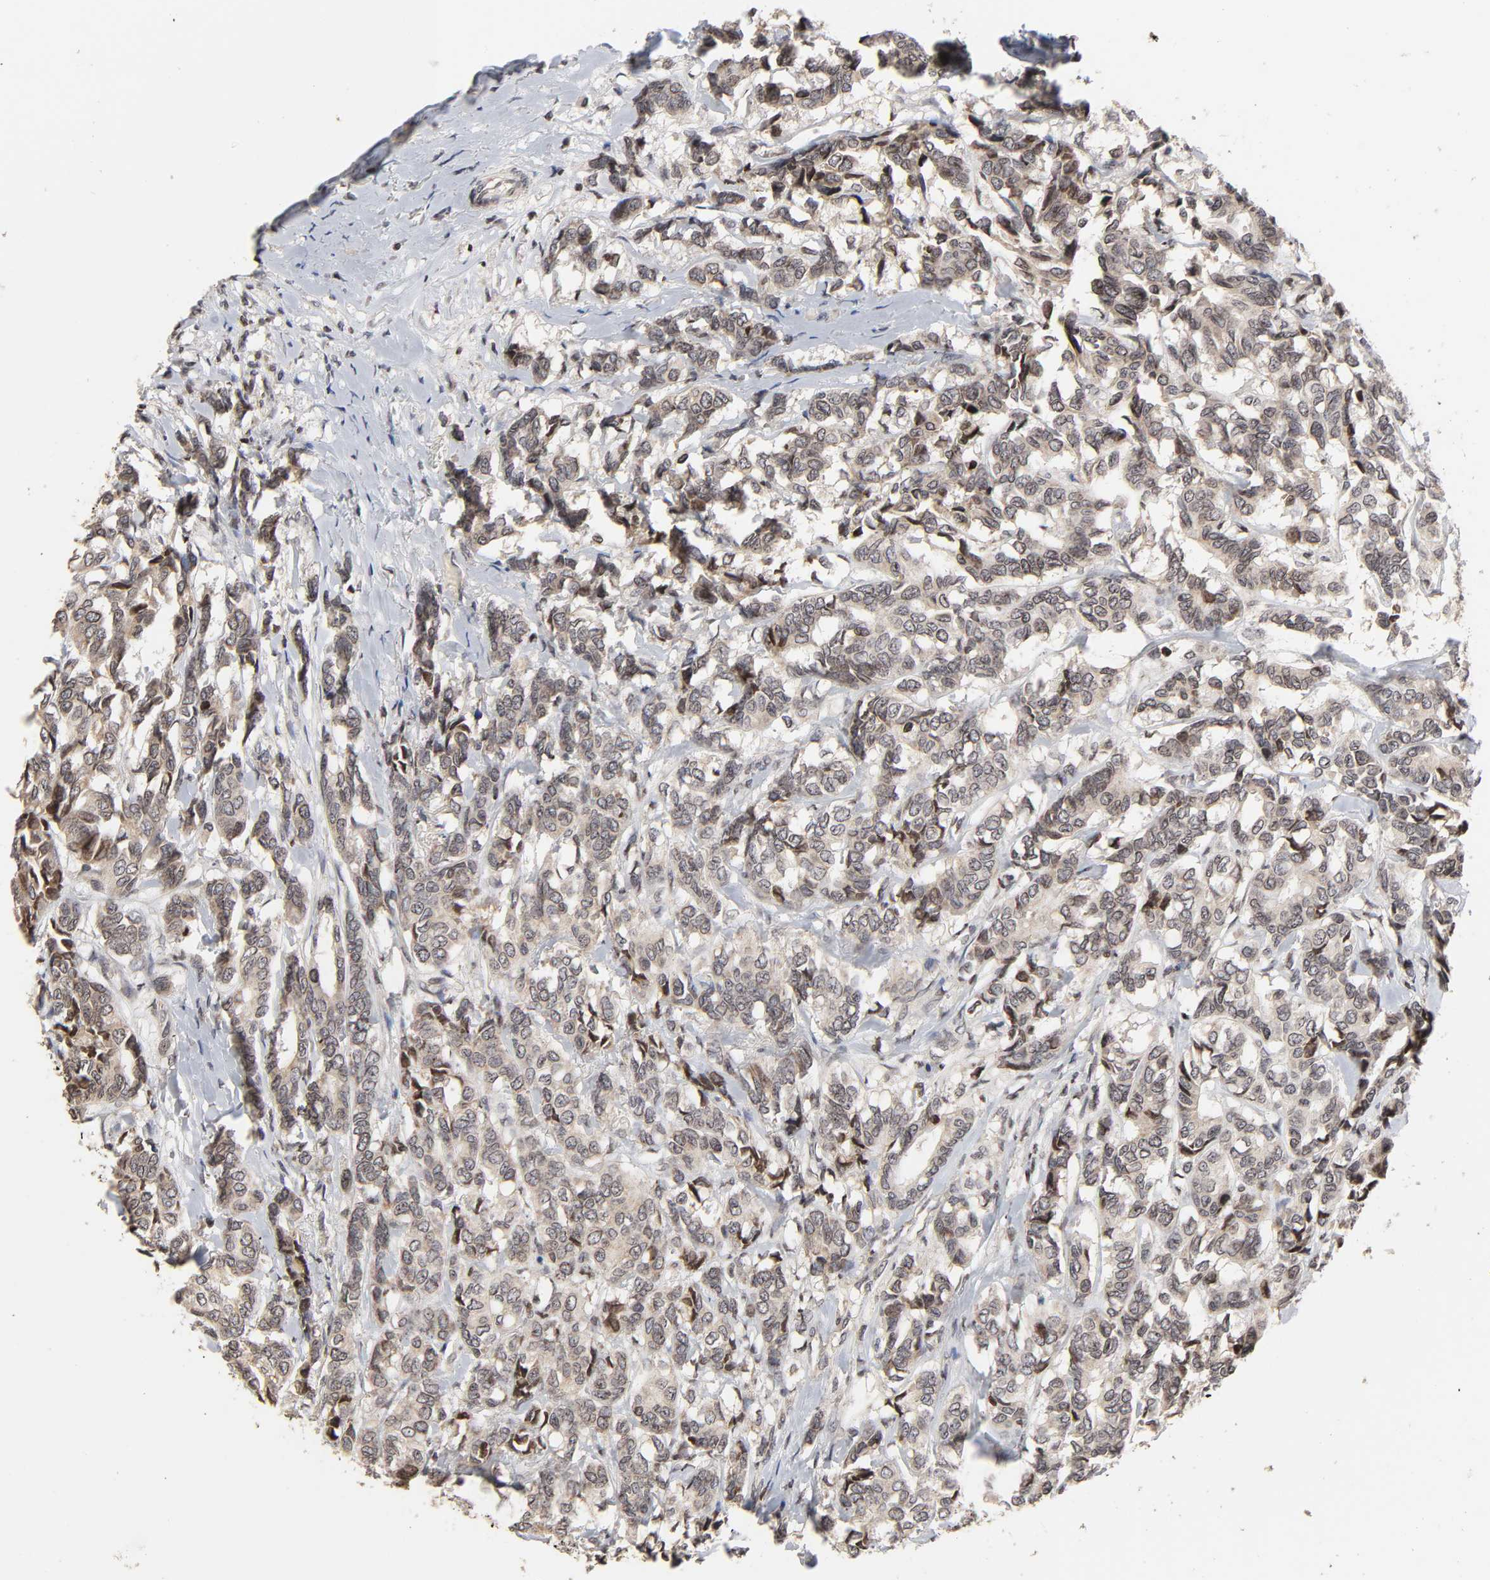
{"staining": {"intensity": "moderate", "quantity": ">75%", "location": "cytoplasmic/membranous"}, "tissue": "breast cancer", "cell_type": "Tumor cells", "image_type": "cancer", "snomed": [{"axis": "morphology", "description": "Duct carcinoma"}, {"axis": "topography", "description": "Breast"}], "caption": "This photomicrograph shows immunohistochemistry (IHC) staining of human breast infiltrating ductal carcinoma, with medium moderate cytoplasmic/membranous positivity in approximately >75% of tumor cells.", "gene": "ZNF473", "patient": {"sex": "female", "age": 87}}